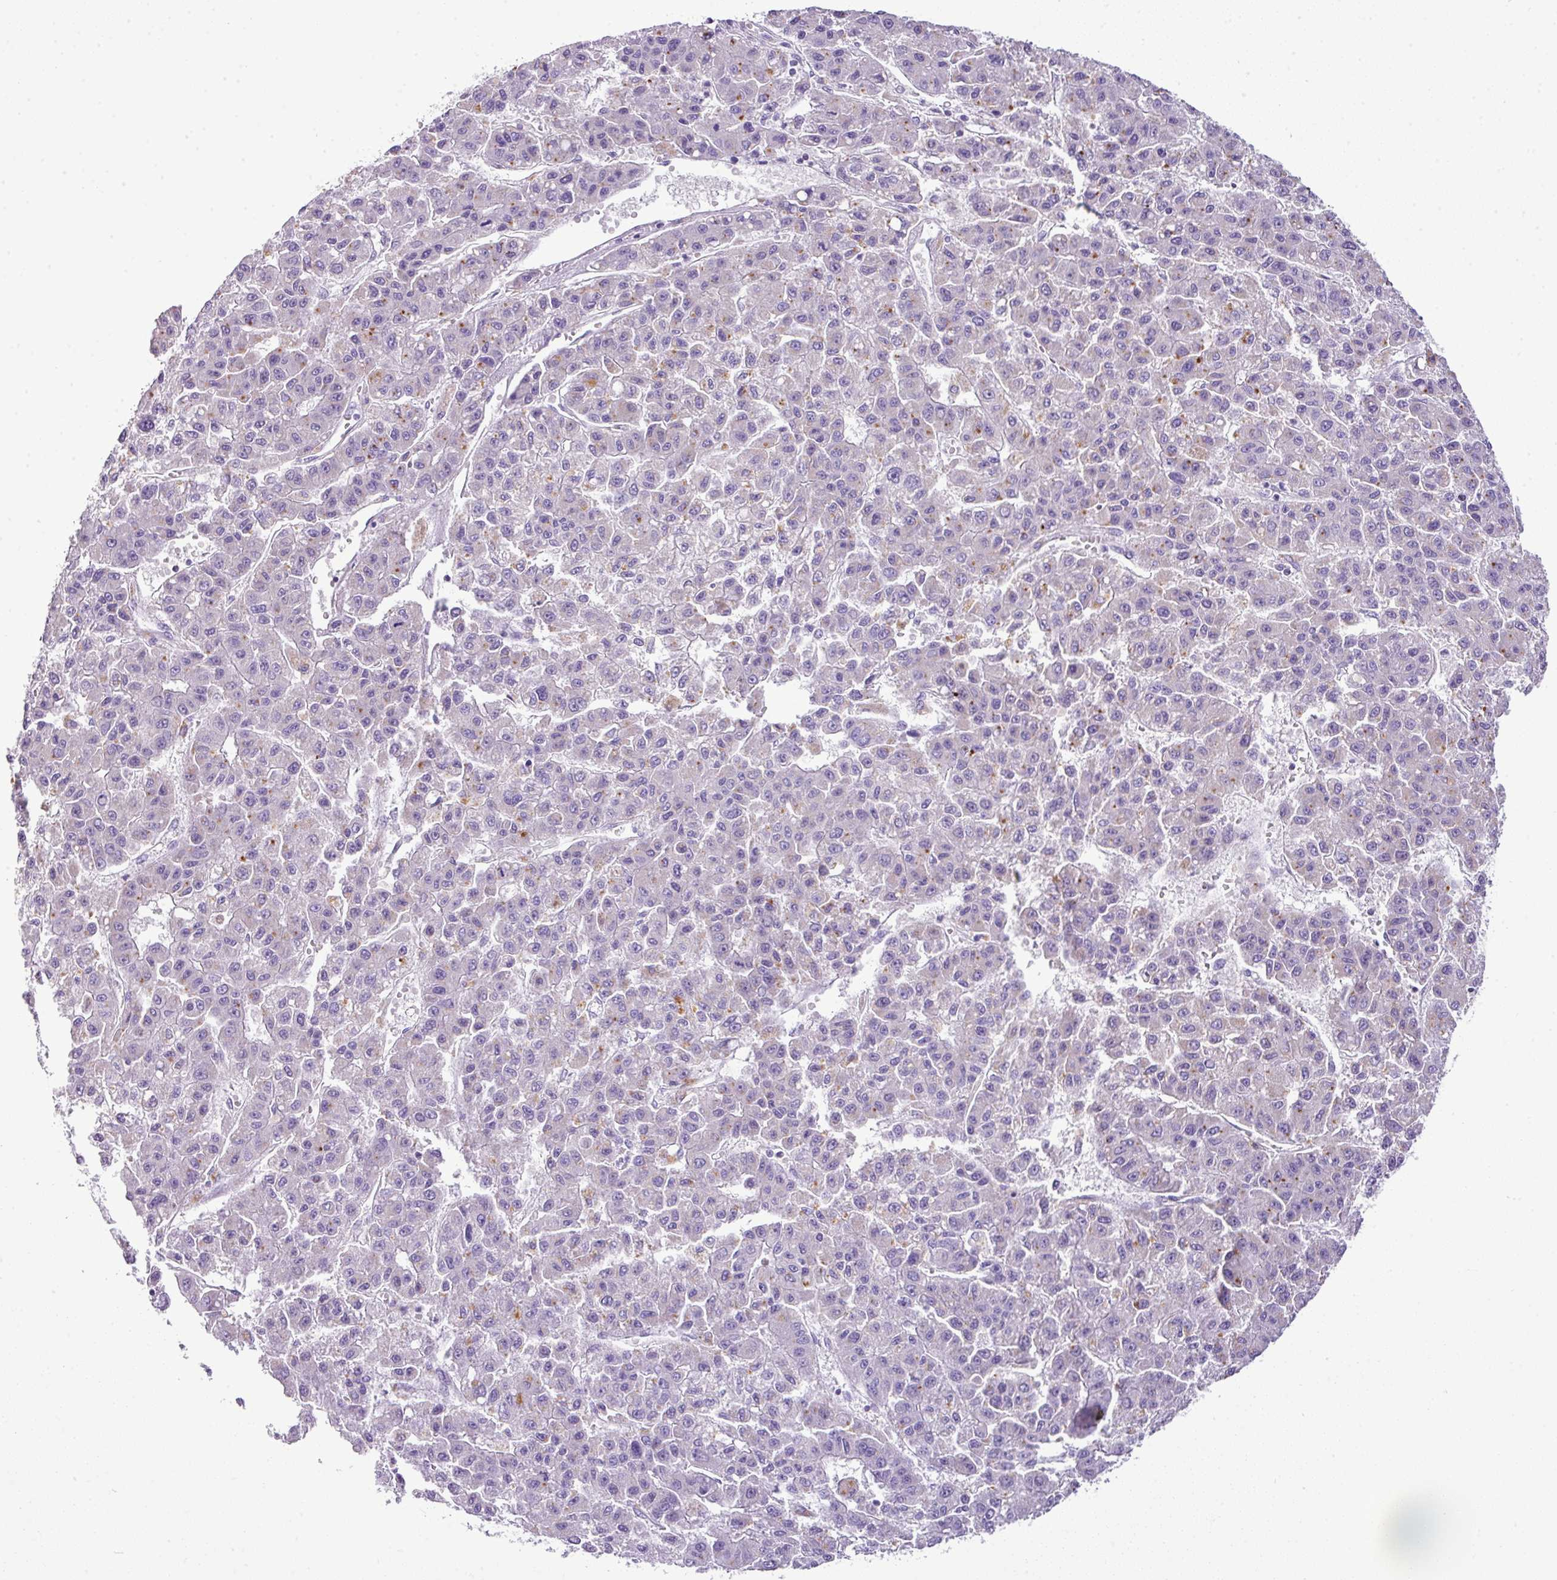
{"staining": {"intensity": "moderate", "quantity": "<25%", "location": "cytoplasmic/membranous"}, "tissue": "liver cancer", "cell_type": "Tumor cells", "image_type": "cancer", "snomed": [{"axis": "morphology", "description": "Carcinoma, Hepatocellular, NOS"}, {"axis": "topography", "description": "Liver"}], "caption": "Protein staining reveals moderate cytoplasmic/membranous staining in approximately <25% of tumor cells in liver cancer (hepatocellular carcinoma).", "gene": "PGAP4", "patient": {"sex": "male", "age": 70}}